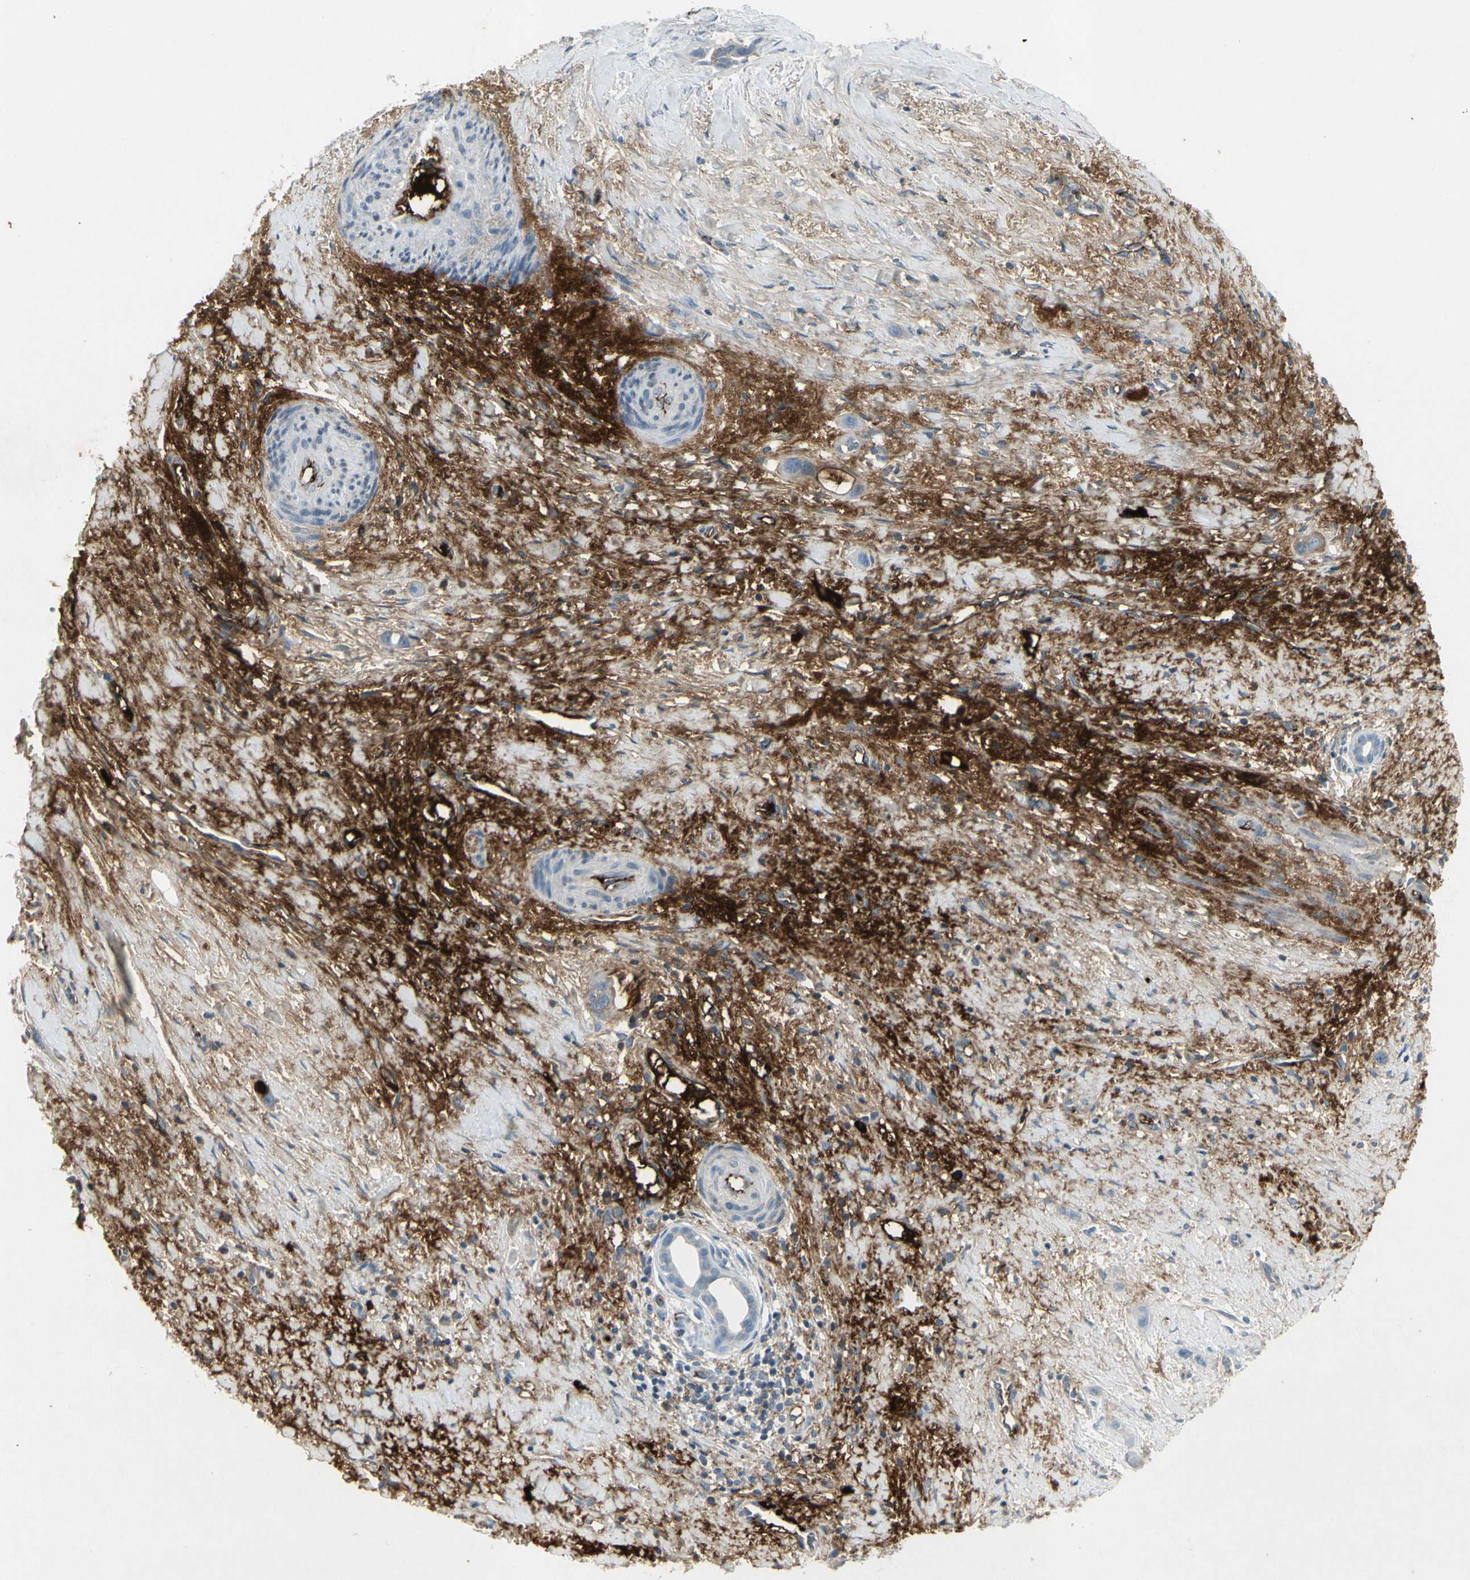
{"staining": {"intensity": "negative", "quantity": "none", "location": "none"}, "tissue": "liver cancer", "cell_type": "Tumor cells", "image_type": "cancer", "snomed": [{"axis": "morphology", "description": "Cholangiocarcinoma"}, {"axis": "topography", "description": "Liver"}], "caption": "An IHC image of liver cancer is shown. There is no staining in tumor cells of liver cancer.", "gene": "IGHM", "patient": {"sex": "female", "age": 65}}